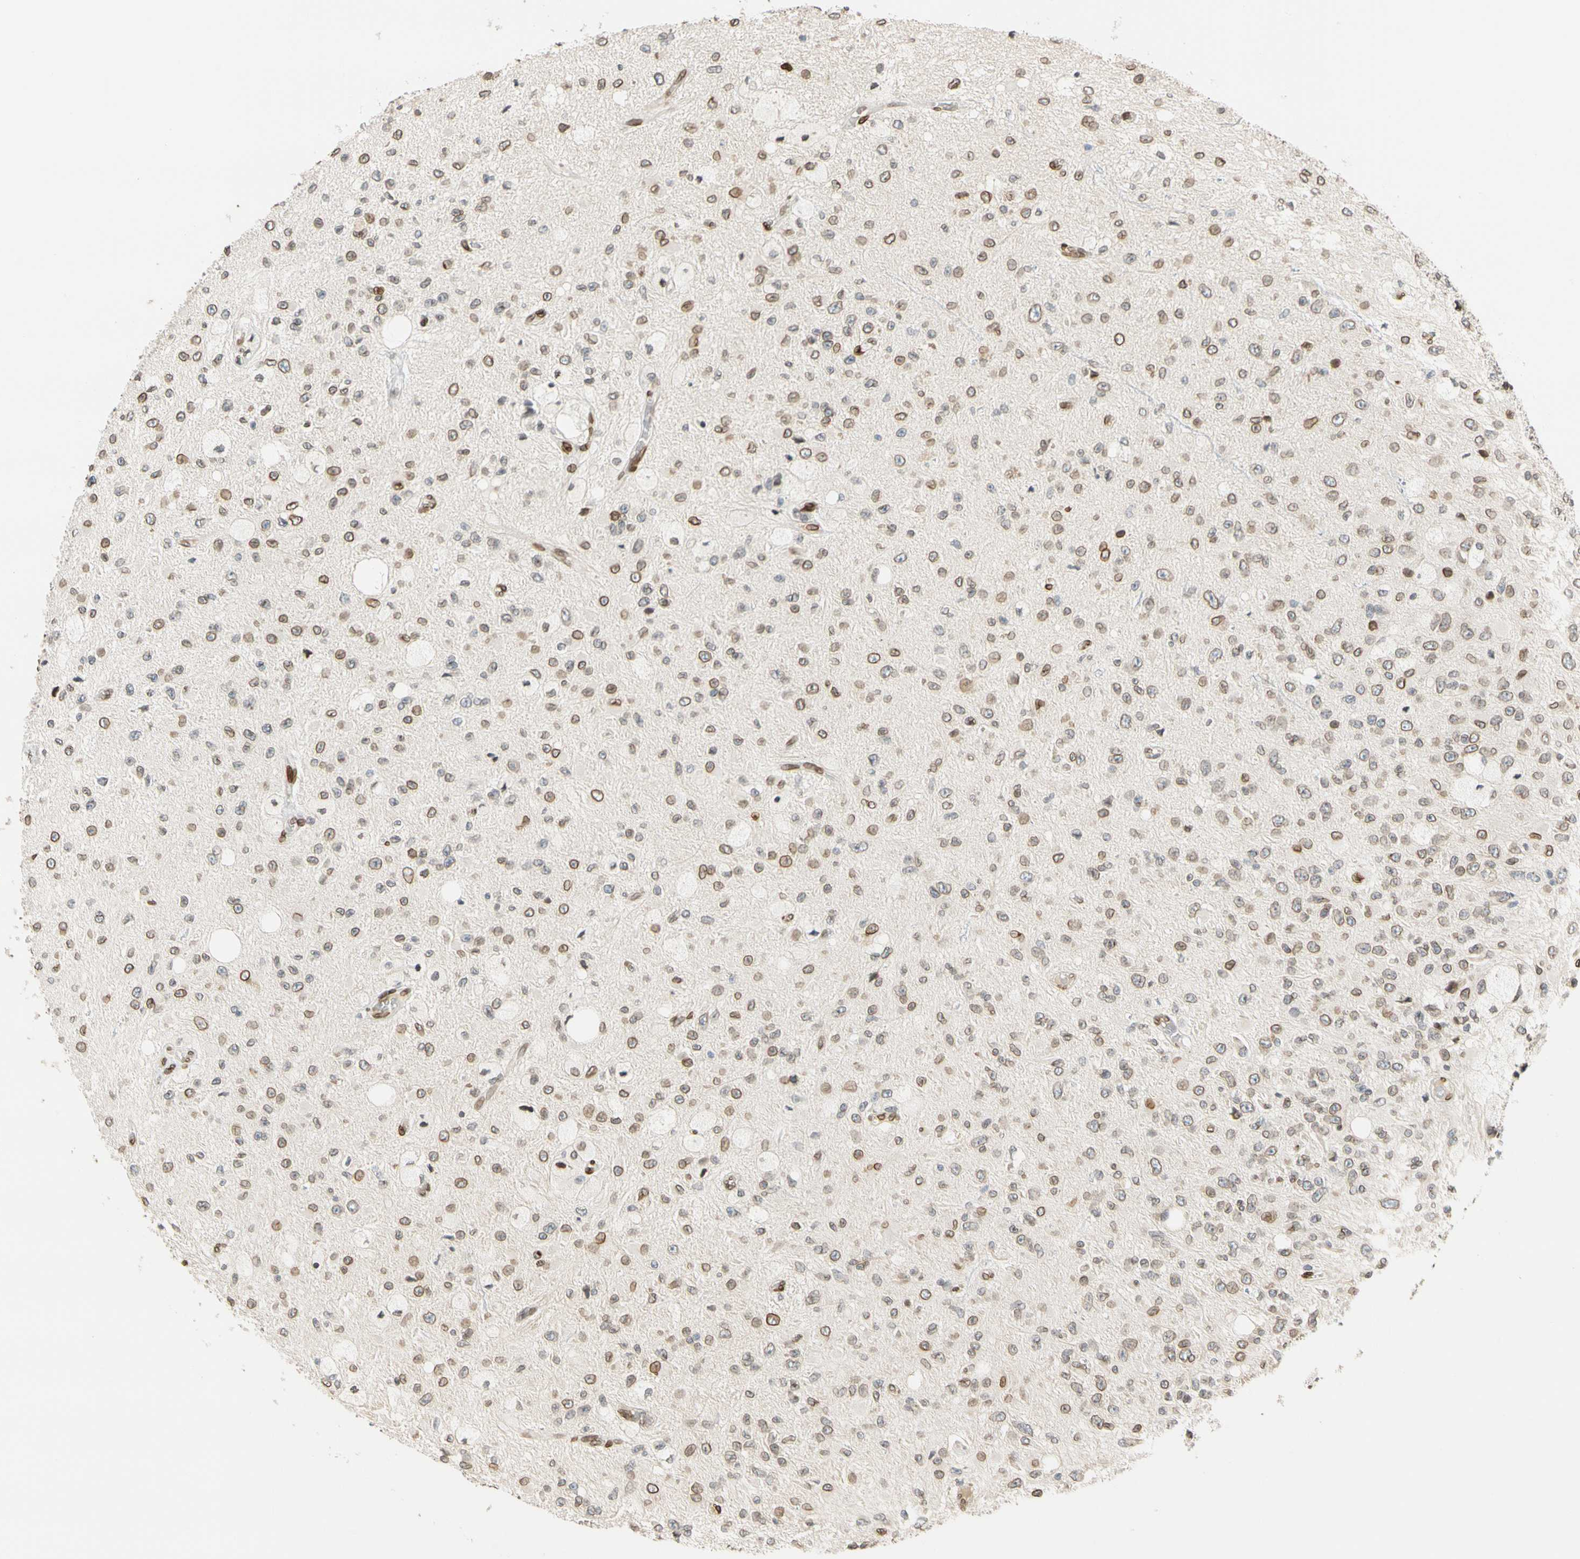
{"staining": {"intensity": "moderate", "quantity": ">75%", "location": "cytoplasmic/membranous,nuclear"}, "tissue": "glioma", "cell_type": "Tumor cells", "image_type": "cancer", "snomed": [{"axis": "morphology", "description": "Glioma, malignant, High grade"}, {"axis": "topography", "description": "pancreas cauda"}], "caption": "The histopathology image shows immunohistochemical staining of glioma. There is moderate cytoplasmic/membranous and nuclear staining is seen in approximately >75% of tumor cells.", "gene": "SUN1", "patient": {"sex": "male", "age": 60}}